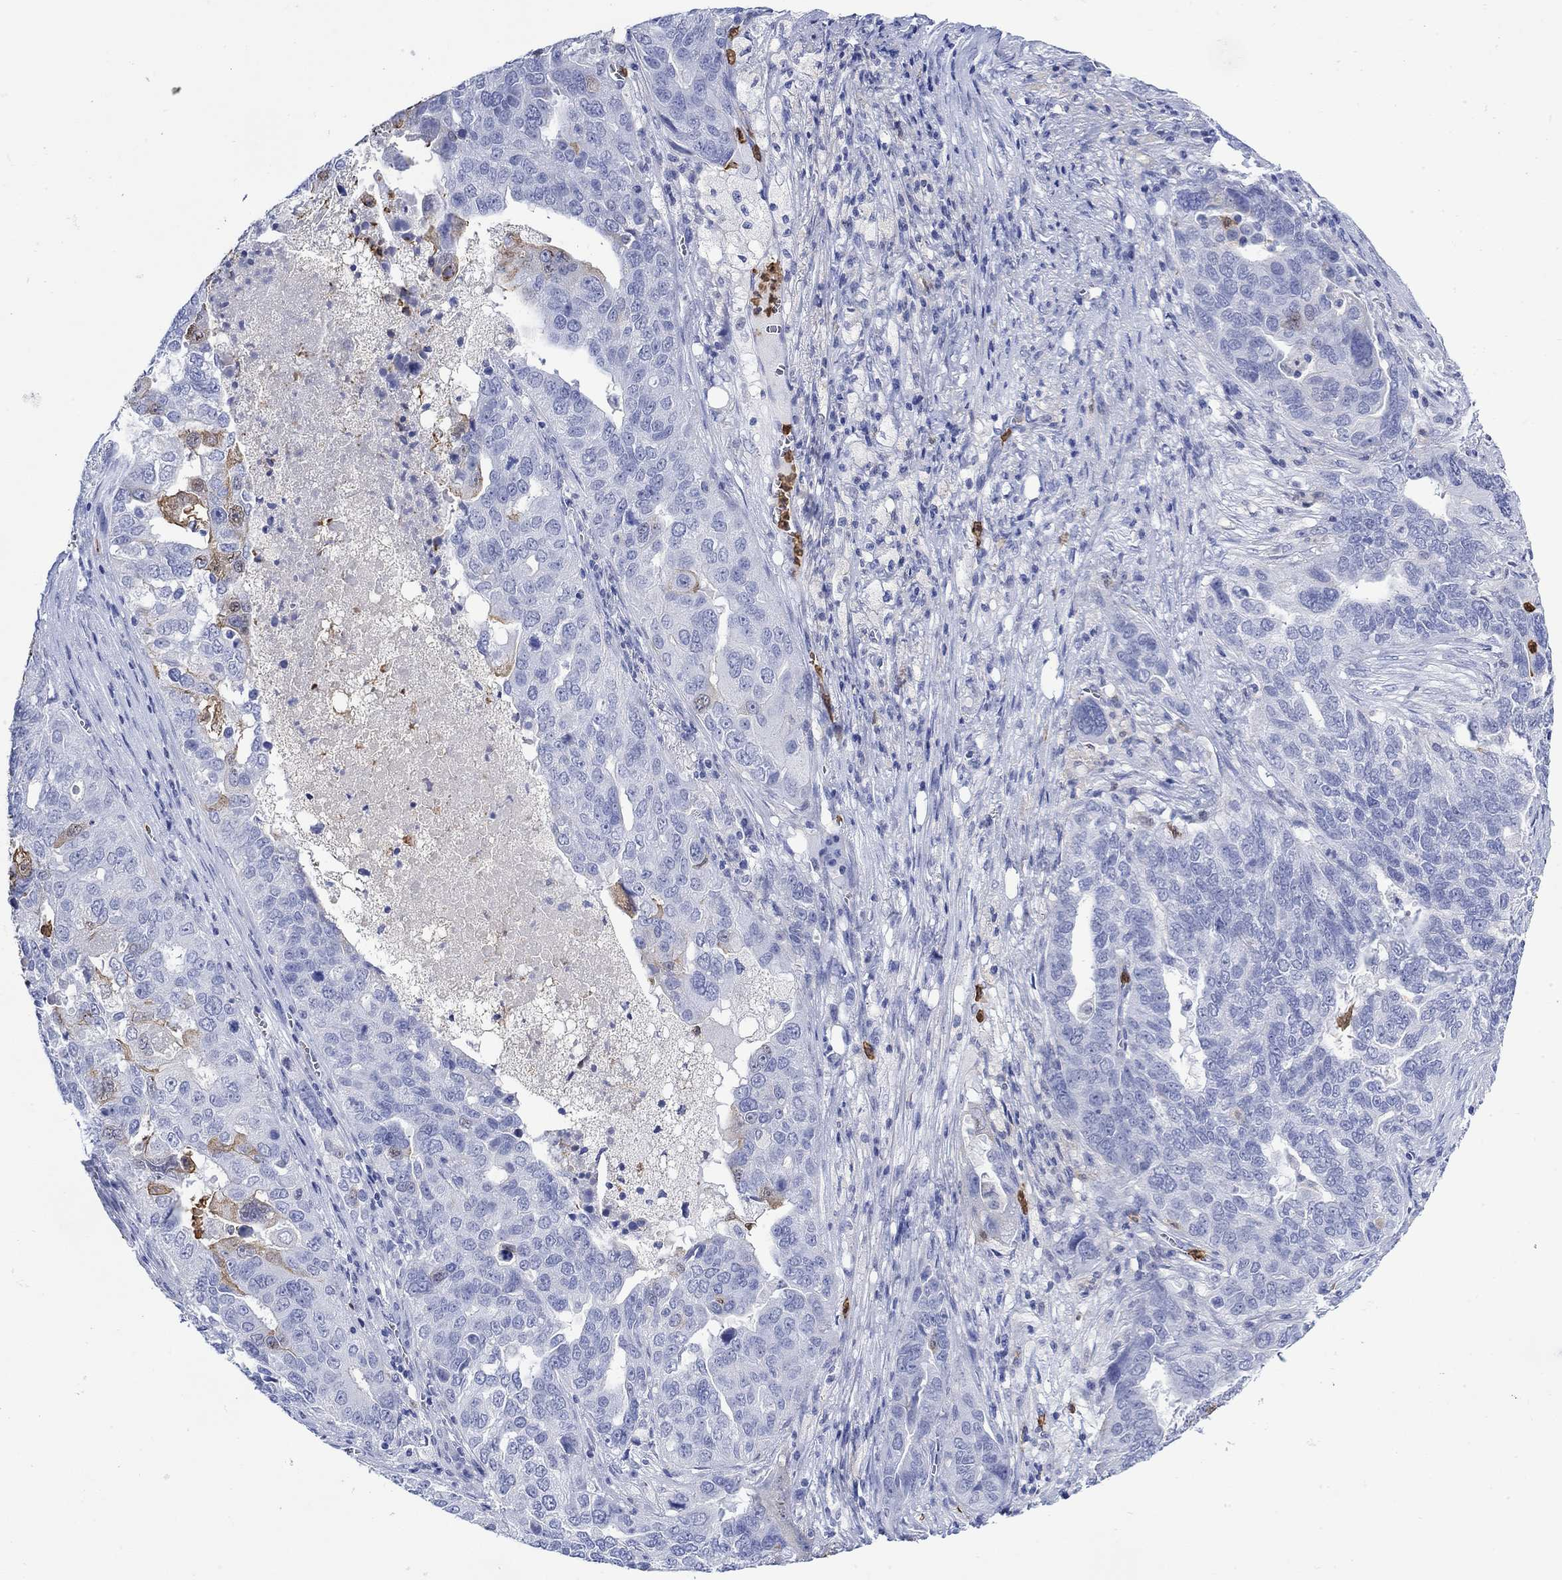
{"staining": {"intensity": "negative", "quantity": "none", "location": "none"}, "tissue": "ovarian cancer", "cell_type": "Tumor cells", "image_type": "cancer", "snomed": [{"axis": "morphology", "description": "Carcinoma, endometroid"}, {"axis": "topography", "description": "Soft tissue"}, {"axis": "topography", "description": "Ovary"}], "caption": "This is a image of immunohistochemistry (IHC) staining of ovarian cancer (endometroid carcinoma), which shows no positivity in tumor cells.", "gene": "LINGO3", "patient": {"sex": "female", "age": 52}}